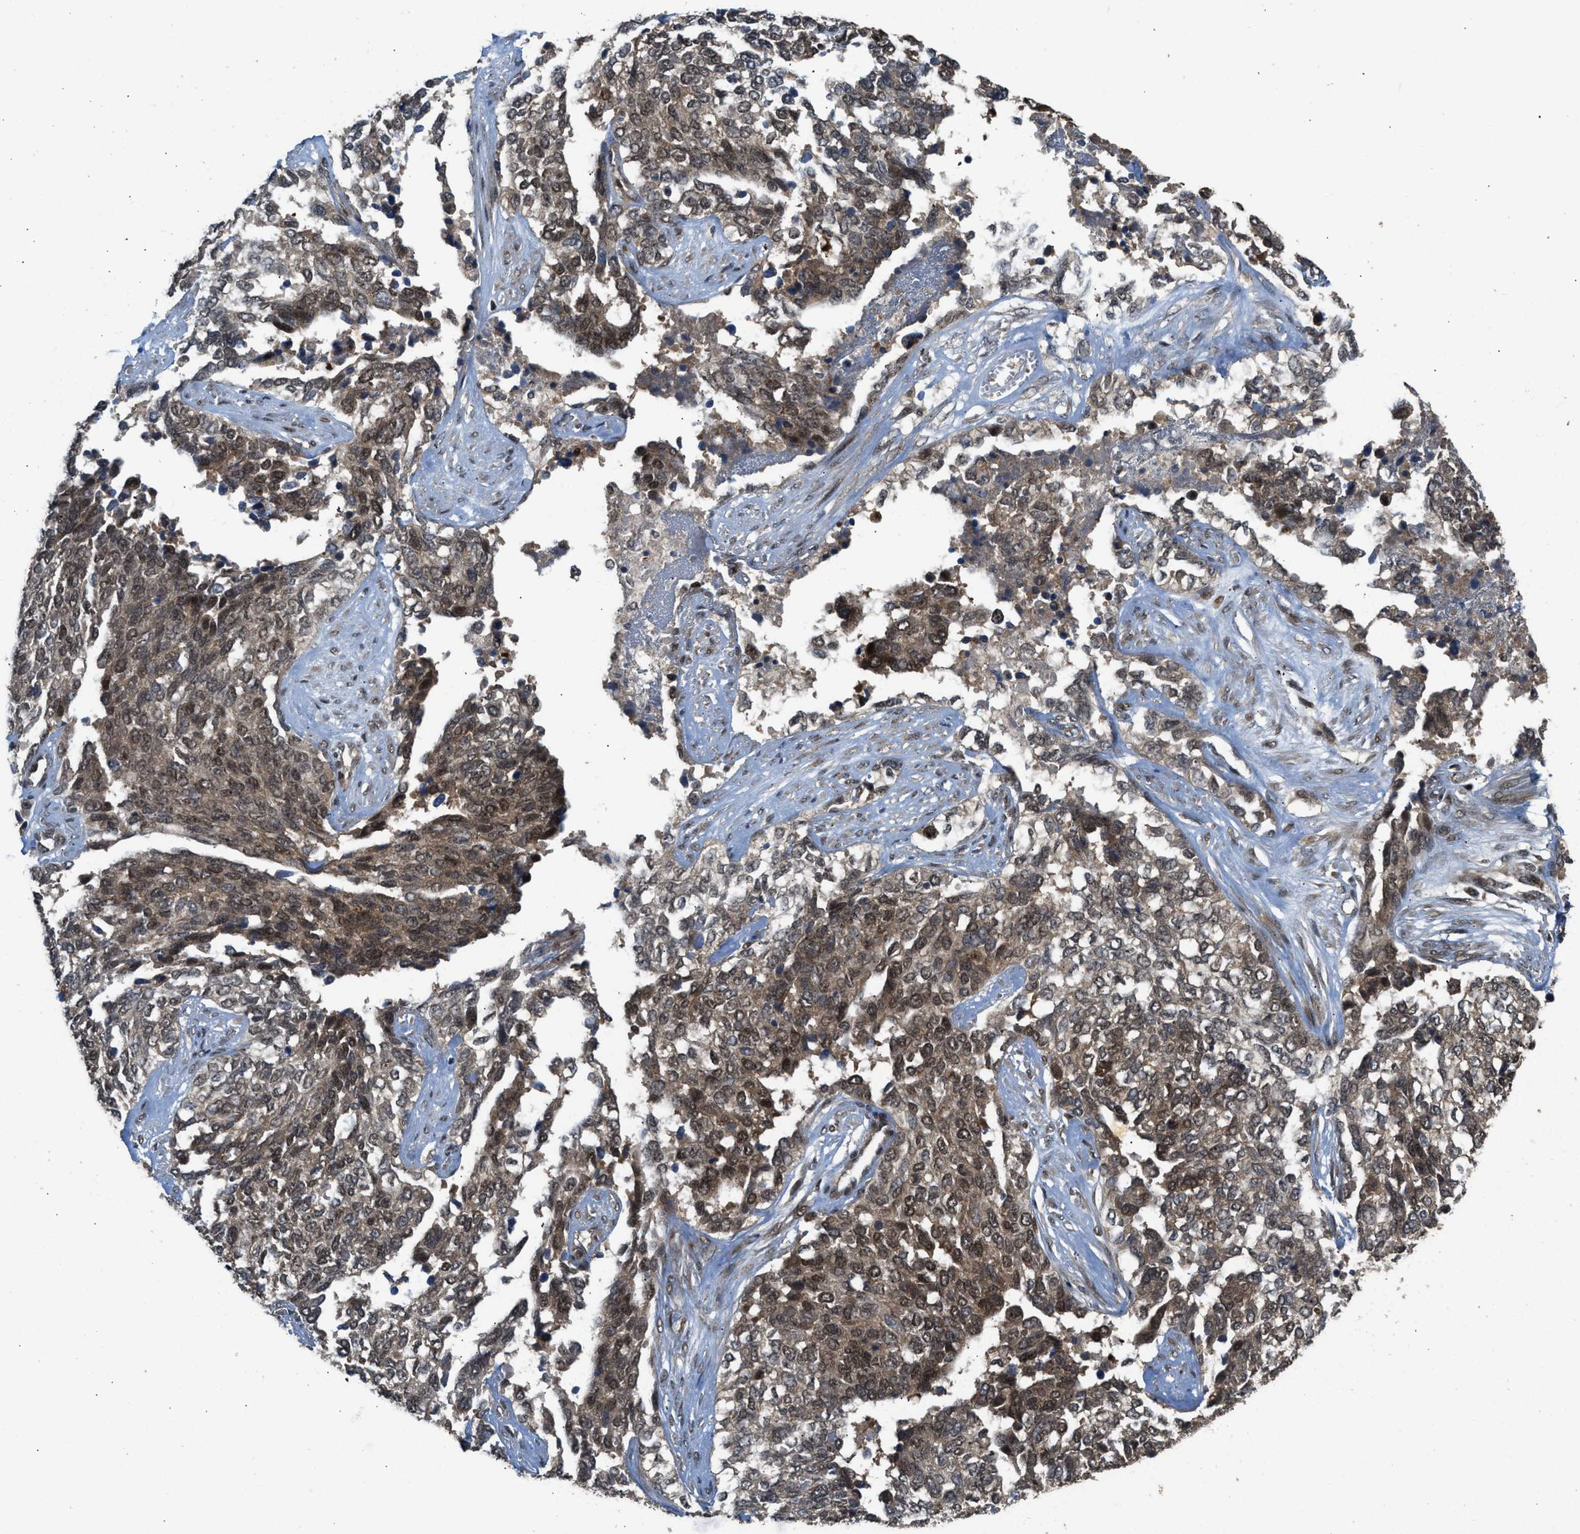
{"staining": {"intensity": "moderate", "quantity": ">75%", "location": "cytoplasmic/membranous,nuclear"}, "tissue": "ovarian cancer", "cell_type": "Tumor cells", "image_type": "cancer", "snomed": [{"axis": "morphology", "description": "Cystadenocarcinoma, serous, NOS"}, {"axis": "topography", "description": "Ovary"}], "caption": "Moderate cytoplasmic/membranous and nuclear protein positivity is present in about >75% of tumor cells in ovarian cancer.", "gene": "GET1", "patient": {"sex": "female", "age": 44}}